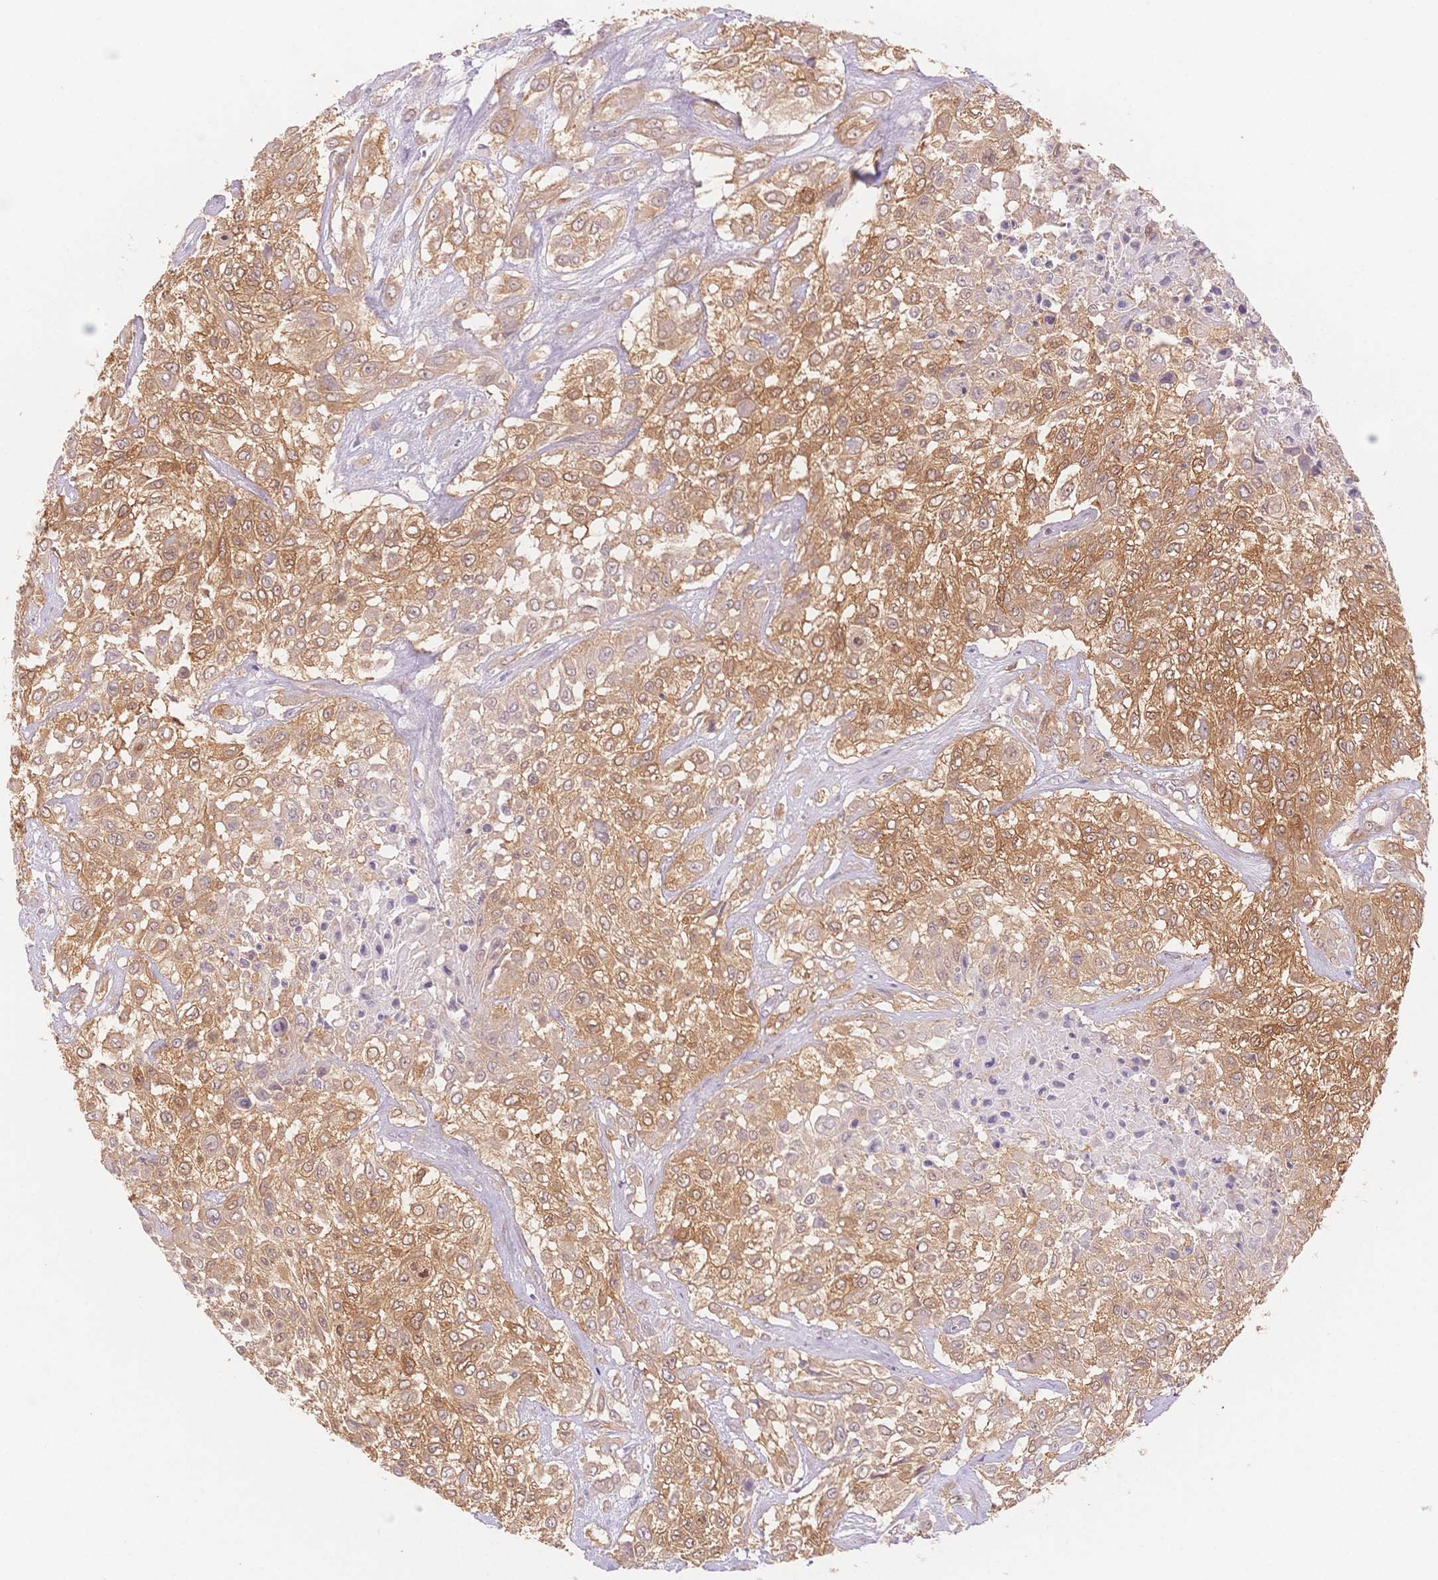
{"staining": {"intensity": "moderate", "quantity": ">75%", "location": "cytoplasmic/membranous"}, "tissue": "urothelial cancer", "cell_type": "Tumor cells", "image_type": "cancer", "snomed": [{"axis": "morphology", "description": "Urothelial carcinoma, High grade"}, {"axis": "topography", "description": "Urinary bladder"}], "caption": "This is a photomicrograph of IHC staining of urothelial carcinoma (high-grade), which shows moderate expression in the cytoplasmic/membranous of tumor cells.", "gene": "STK39", "patient": {"sex": "male", "age": 57}}